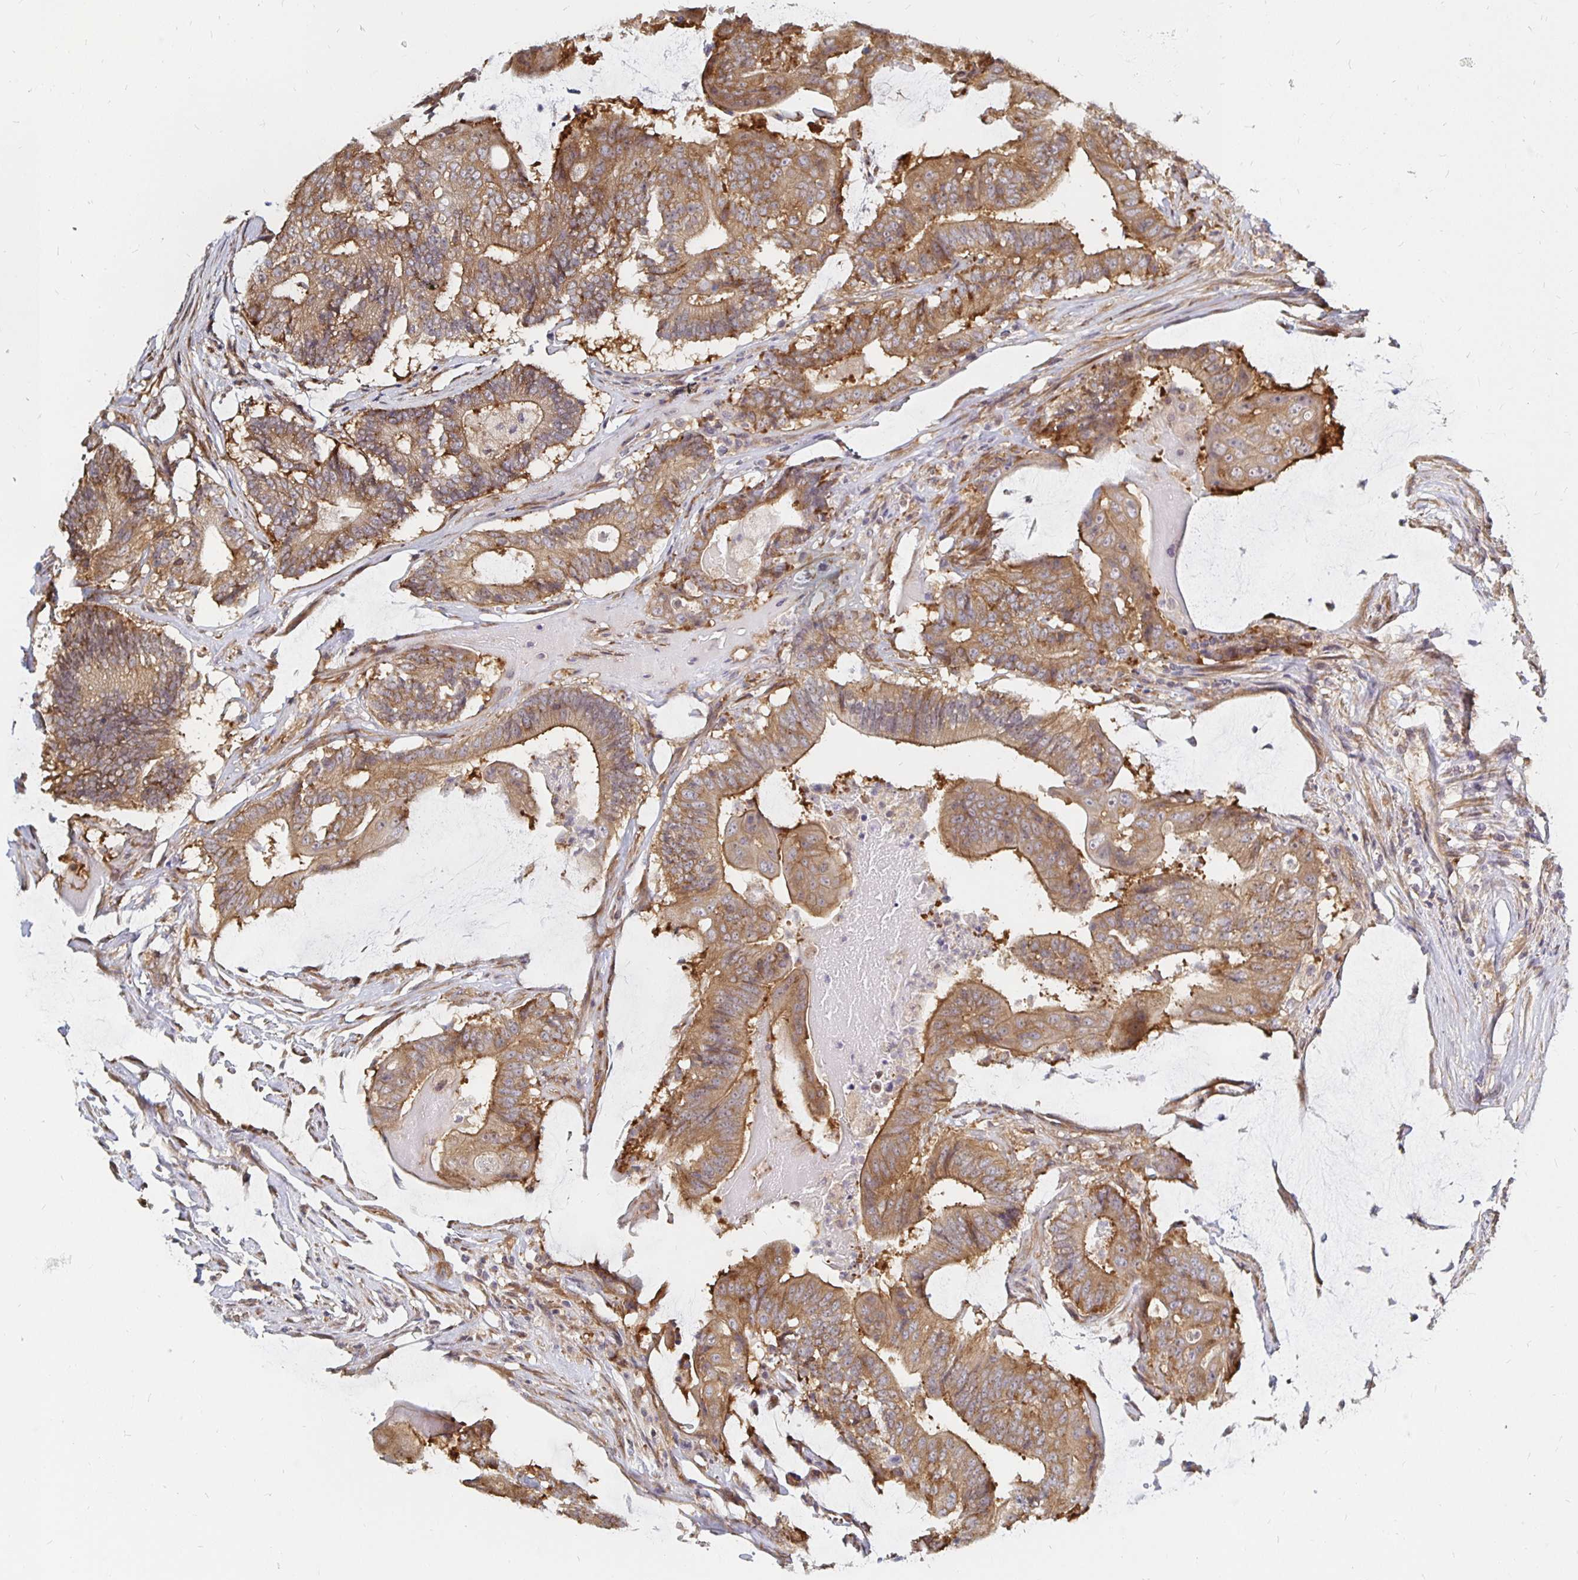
{"staining": {"intensity": "moderate", "quantity": ">75%", "location": "cytoplasmic/membranous"}, "tissue": "colorectal cancer", "cell_type": "Tumor cells", "image_type": "cancer", "snomed": [{"axis": "morphology", "description": "Adenocarcinoma, NOS"}, {"axis": "topography", "description": "Colon"}], "caption": "Immunohistochemistry micrograph of neoplastic tissue: colorectal adenocarcinoma stained using immunohistochemistry displays medium levels of moderate protein expression localized specifically in the cytoplasmic/membranous of tumor cells, appearing as a cytoplasmic/membranous brown color.", "gene": "PDAP1", "patient": {"sex": "female", "age": 43}}